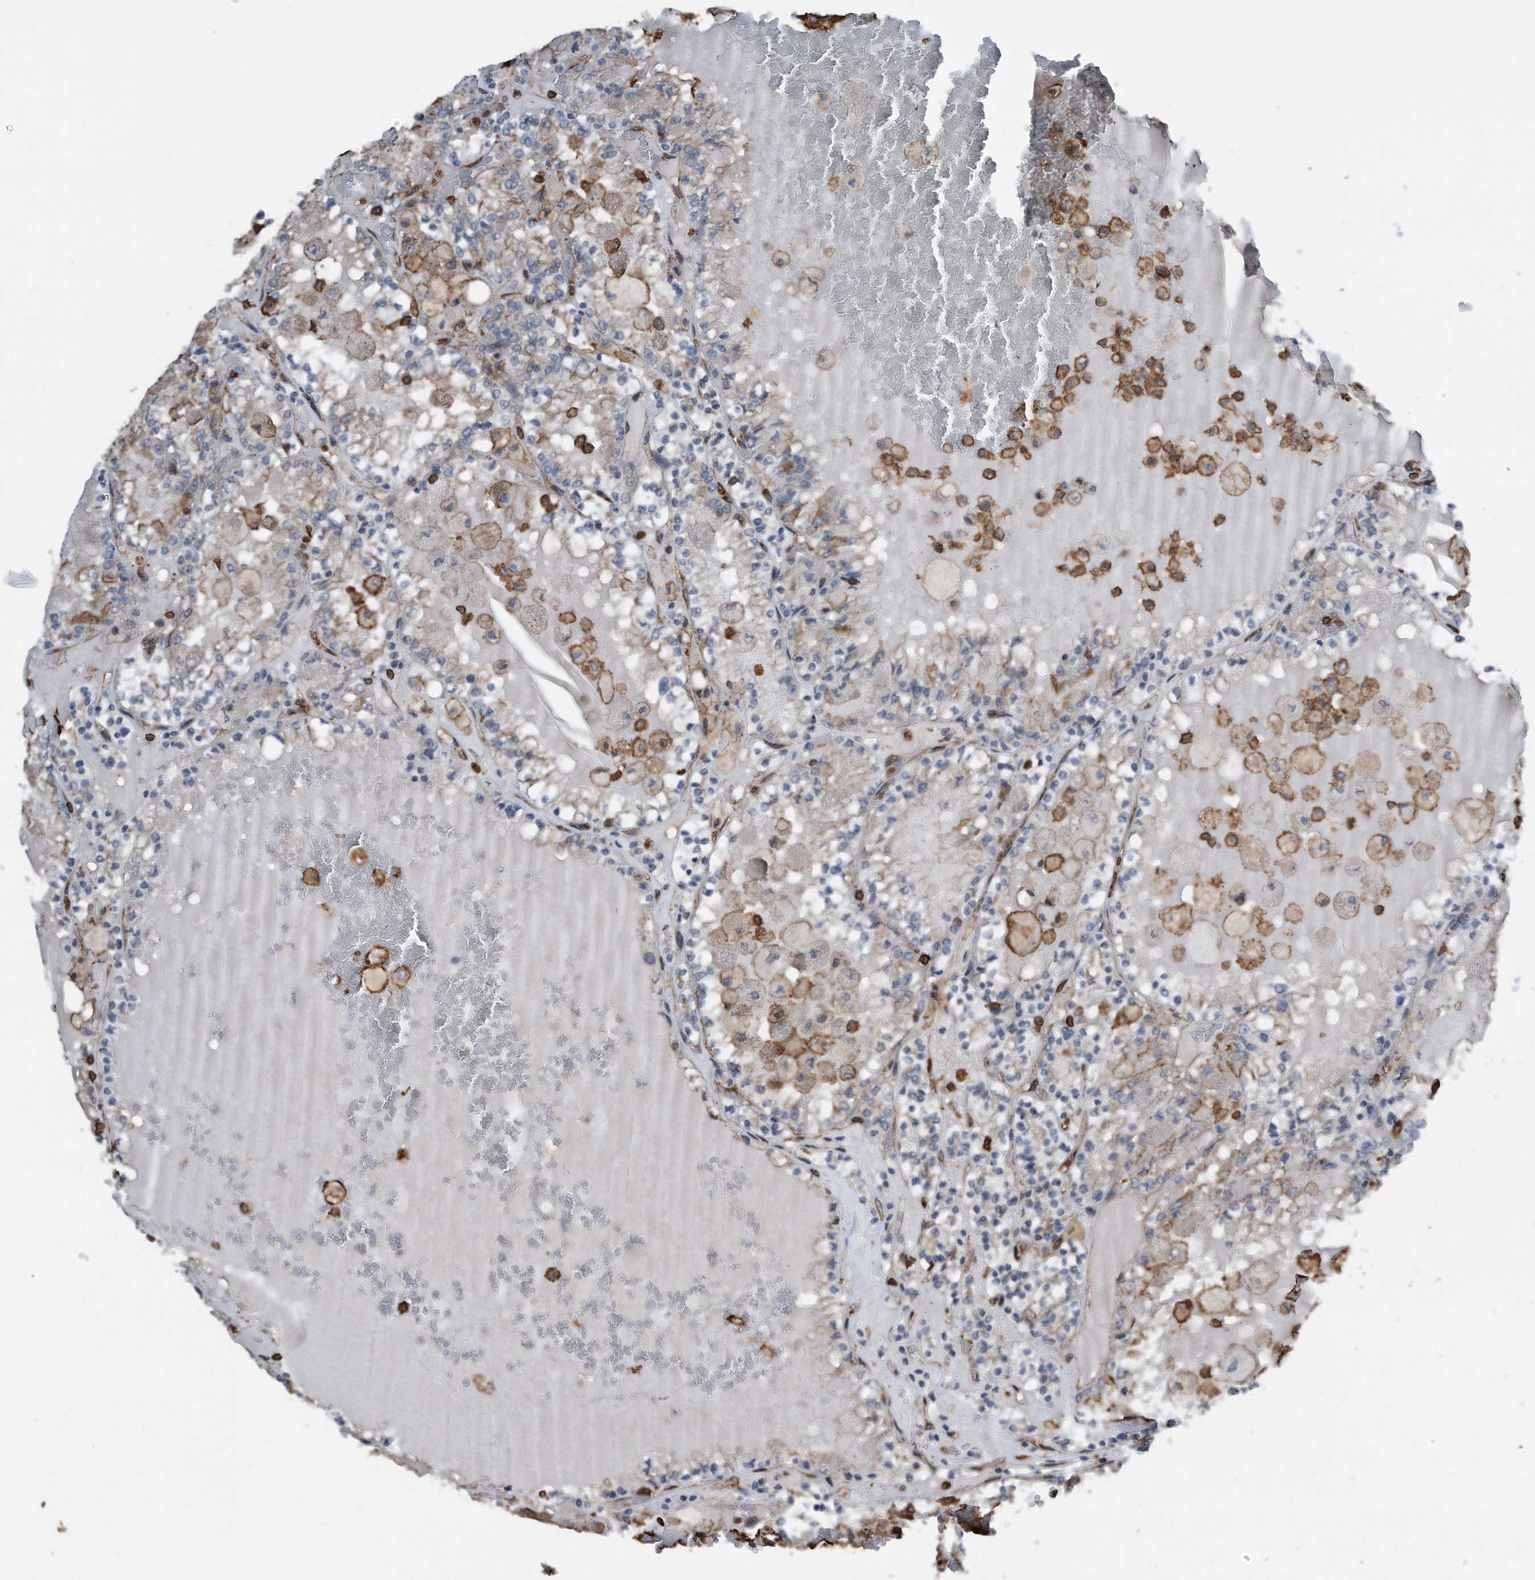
{"staining": {"intensity": "negative", "quantity": "none", "location": "none"}, "tissue": "renal cancer", "cell_type": "Tumor cells", "image_type": "cancer", "snomed": [{"axis": "morphology", "description": "Adenocarcinoma, NOS"}, {"axis": "topography", "description": "Kidney"}], "caption": "Immunohistochemistry (IHC) image of human renal cancer (adenocarcinoma) stained for a protein (brown), which exhibits no positivity in tumor cells.", "gene": "RSPO3", "patient": {"sex": "female", "age": 56}}